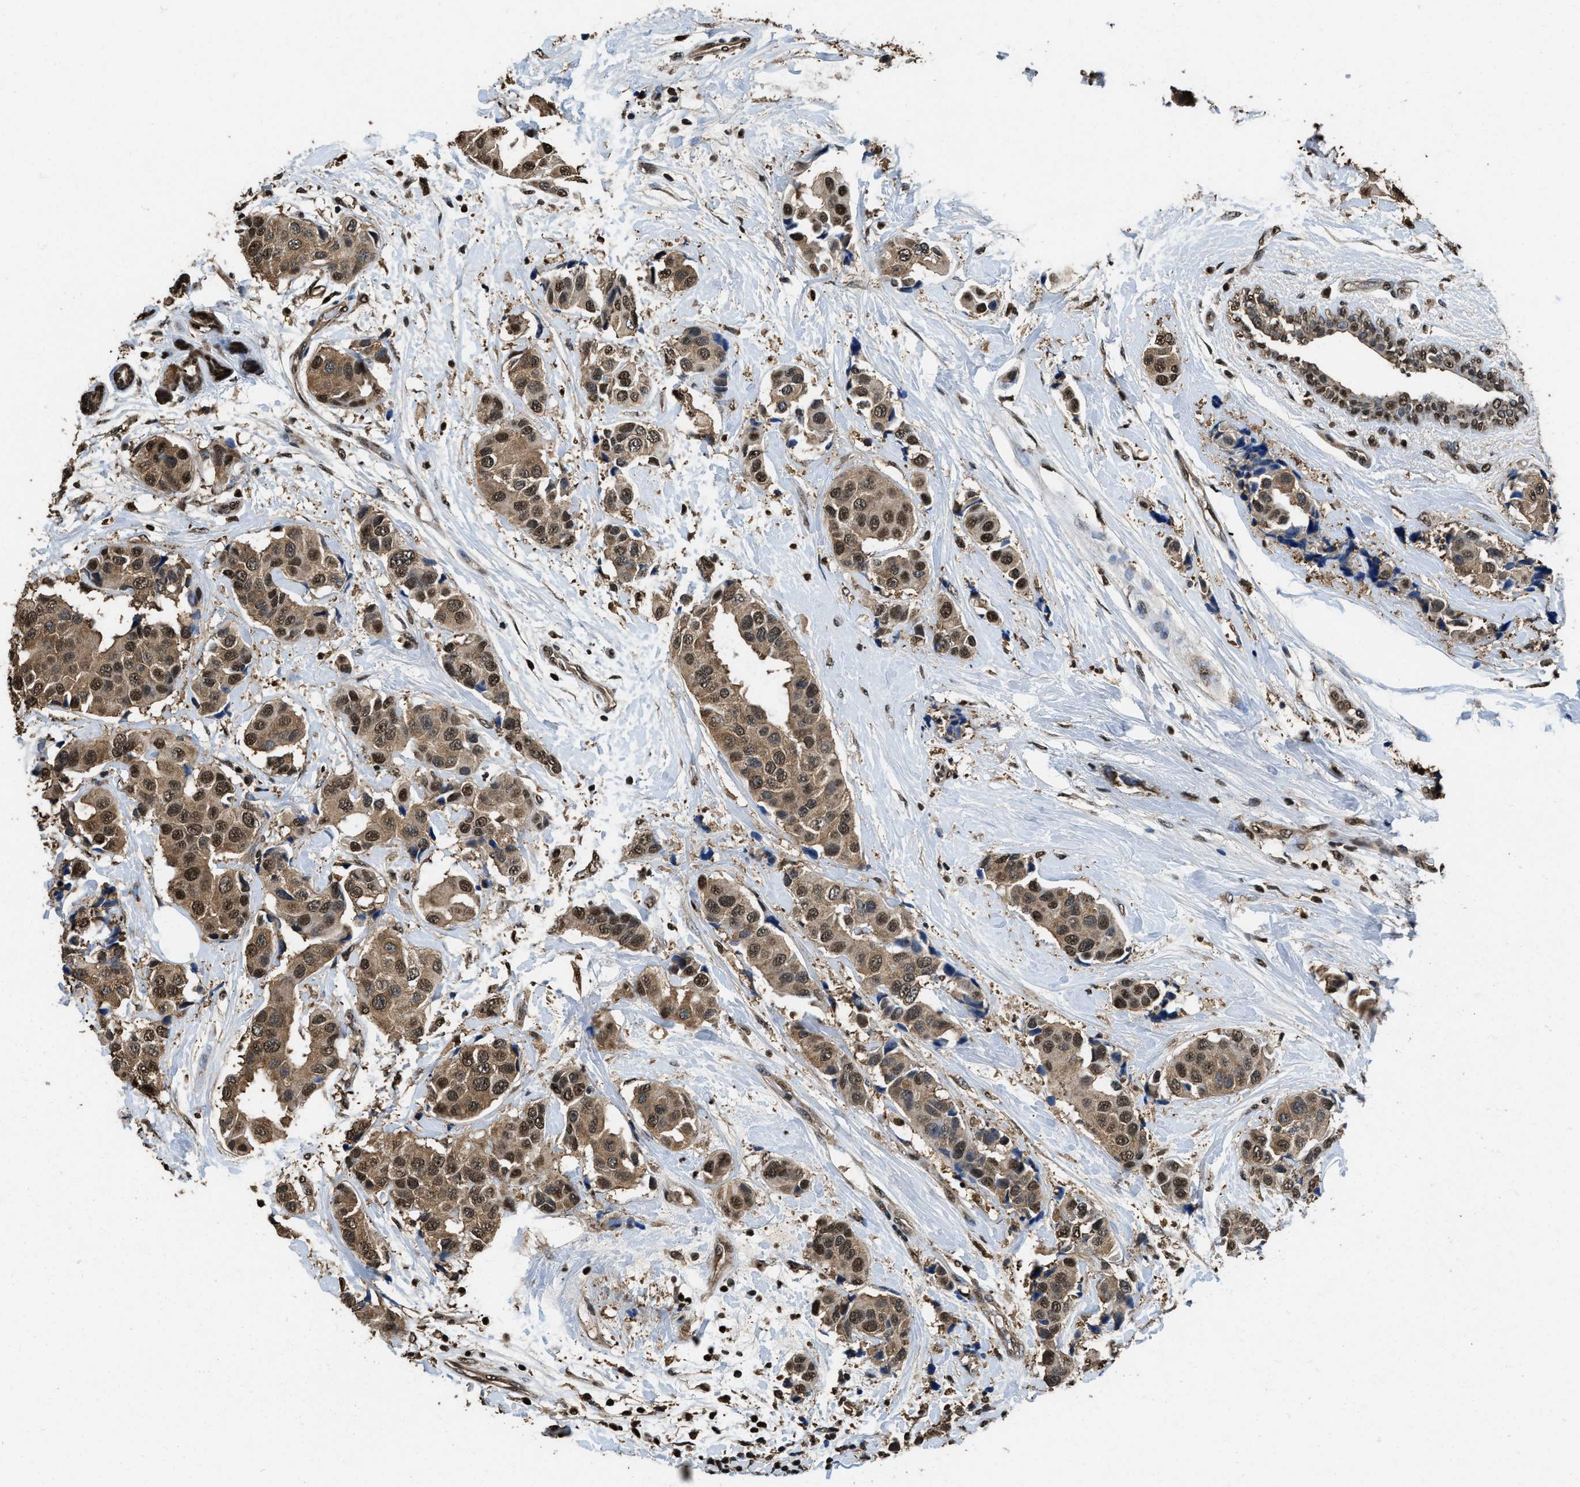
{"staining": {"intensity": "moderate", "quantity": ">75%", "location": "cytoplasmic/membranous,nuclear"}, "tissue": "breast cancer", "cell_type": "Tumor cells", "image_type": "cancer", "snomed": [{"axis": "morphology", "description": "Normal tissue, NOS"}, {"axis": "morphology", "description": "Duct carcinoma"}, {"axis": "topography", "description": "Breast"}], "caption": "Immunohistochemical staining of infiltrating ductal carcinoma (breast) displays medium levels of moderate cytoplasmic/membranous and nuclear positivity in approximately >75% of tumor cells.", "gene": "GAPDH", "patient": {"sex": "female", "age": 39}}